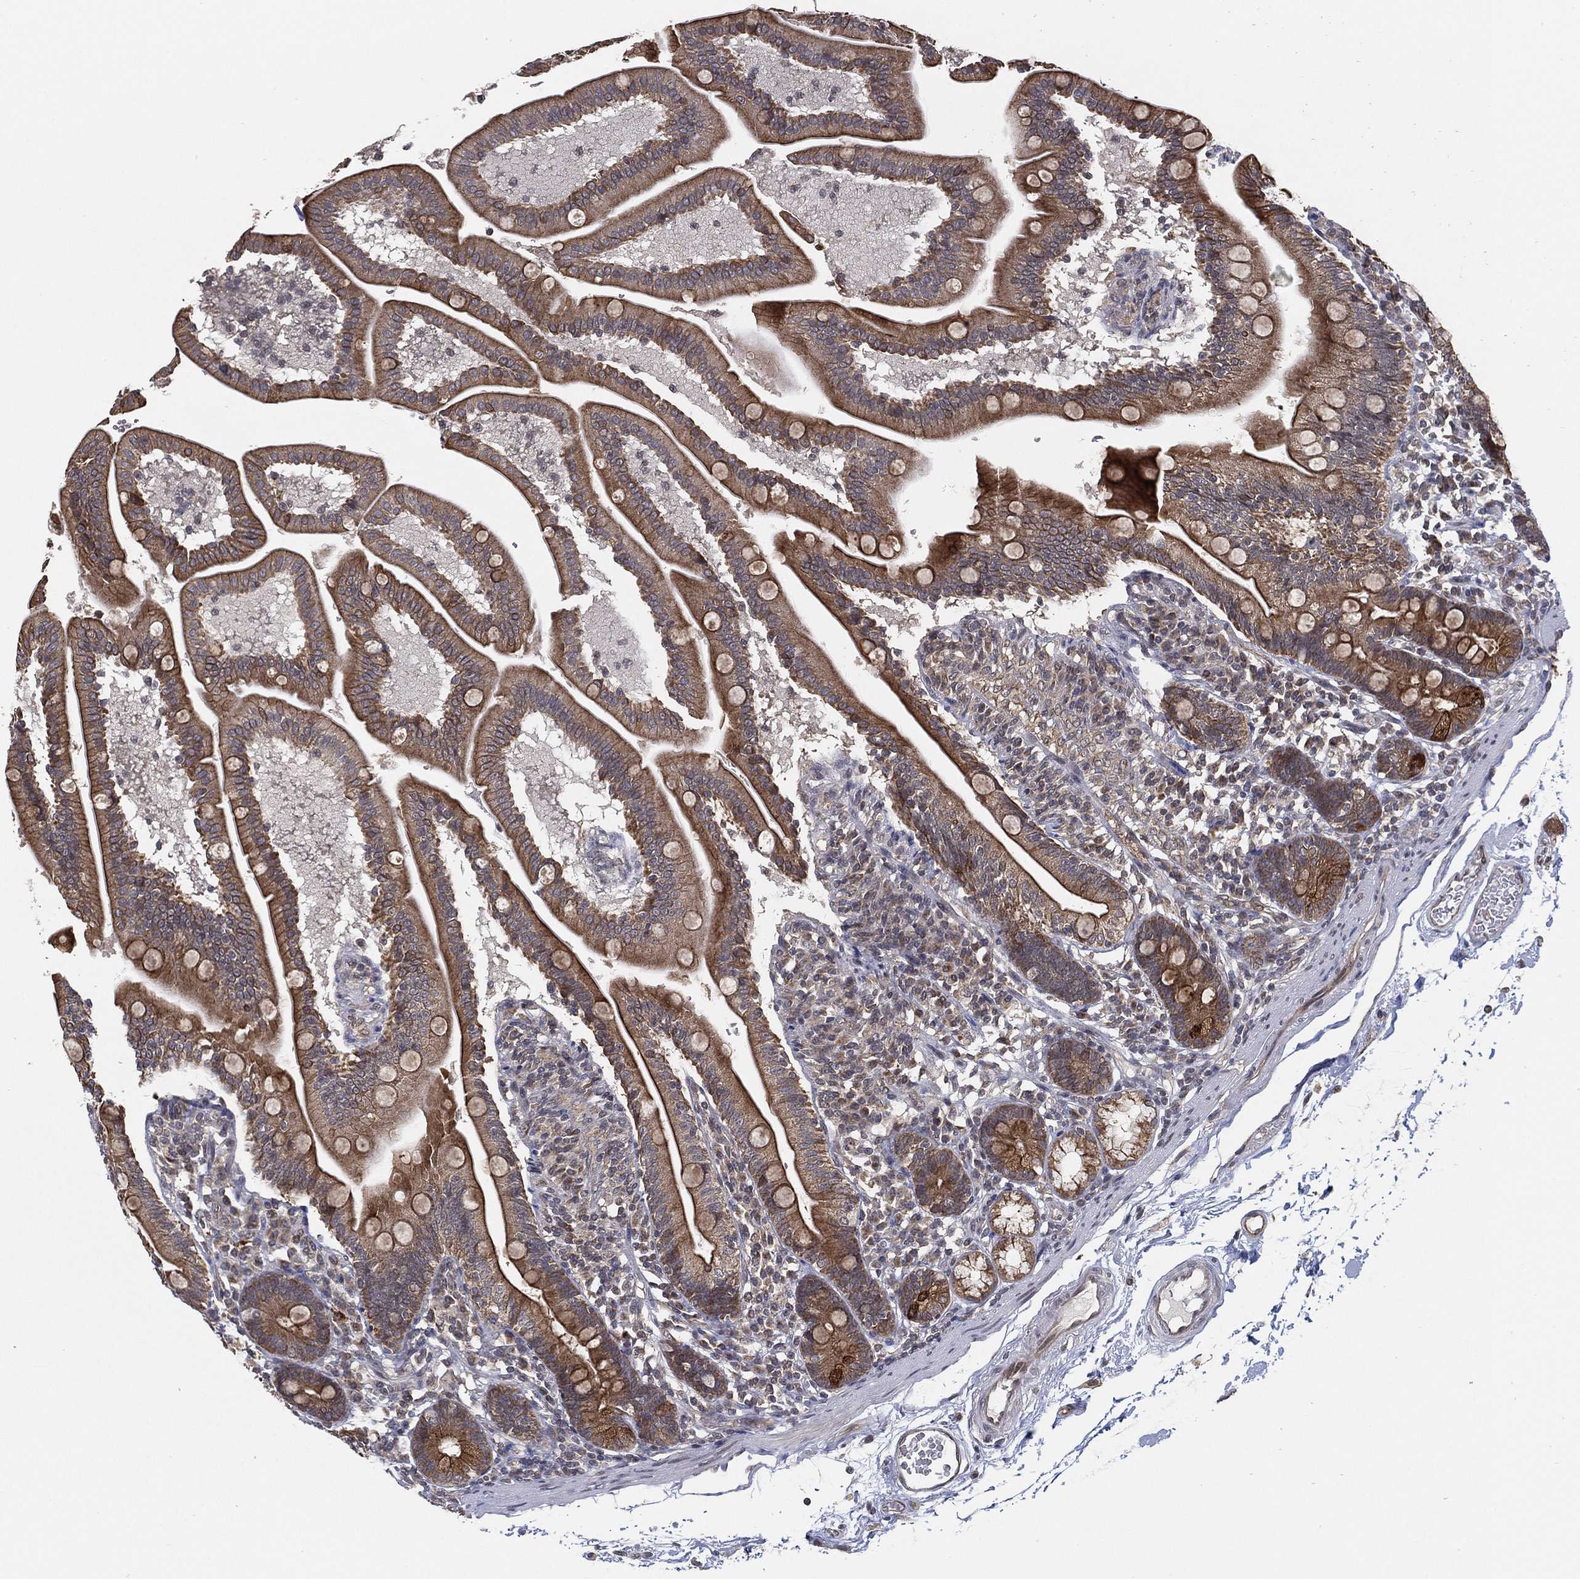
{"staining": {"intensity": "moderate", "quantity": ">75%", "location": "cytoplasmic/membranous"}, "tissue": "duodenum", "cell_type": "Glandular cells", "image_type": "normal", "snomed": [{"axis": "morphology", "description": "Normal tissue, NOS"}, {"axis": "topography", "description": "Duodenum"}], "caption": "Immunohistochemistry photomicrograph of unremarkable human duodenum stained for a protein (brown), which shows medium levels of moderate cytoplasmic/membranous positivity in approximately >75% of glandular cells.", "gene": "UACA", "patient": {"sex": "female", "age": 67}}